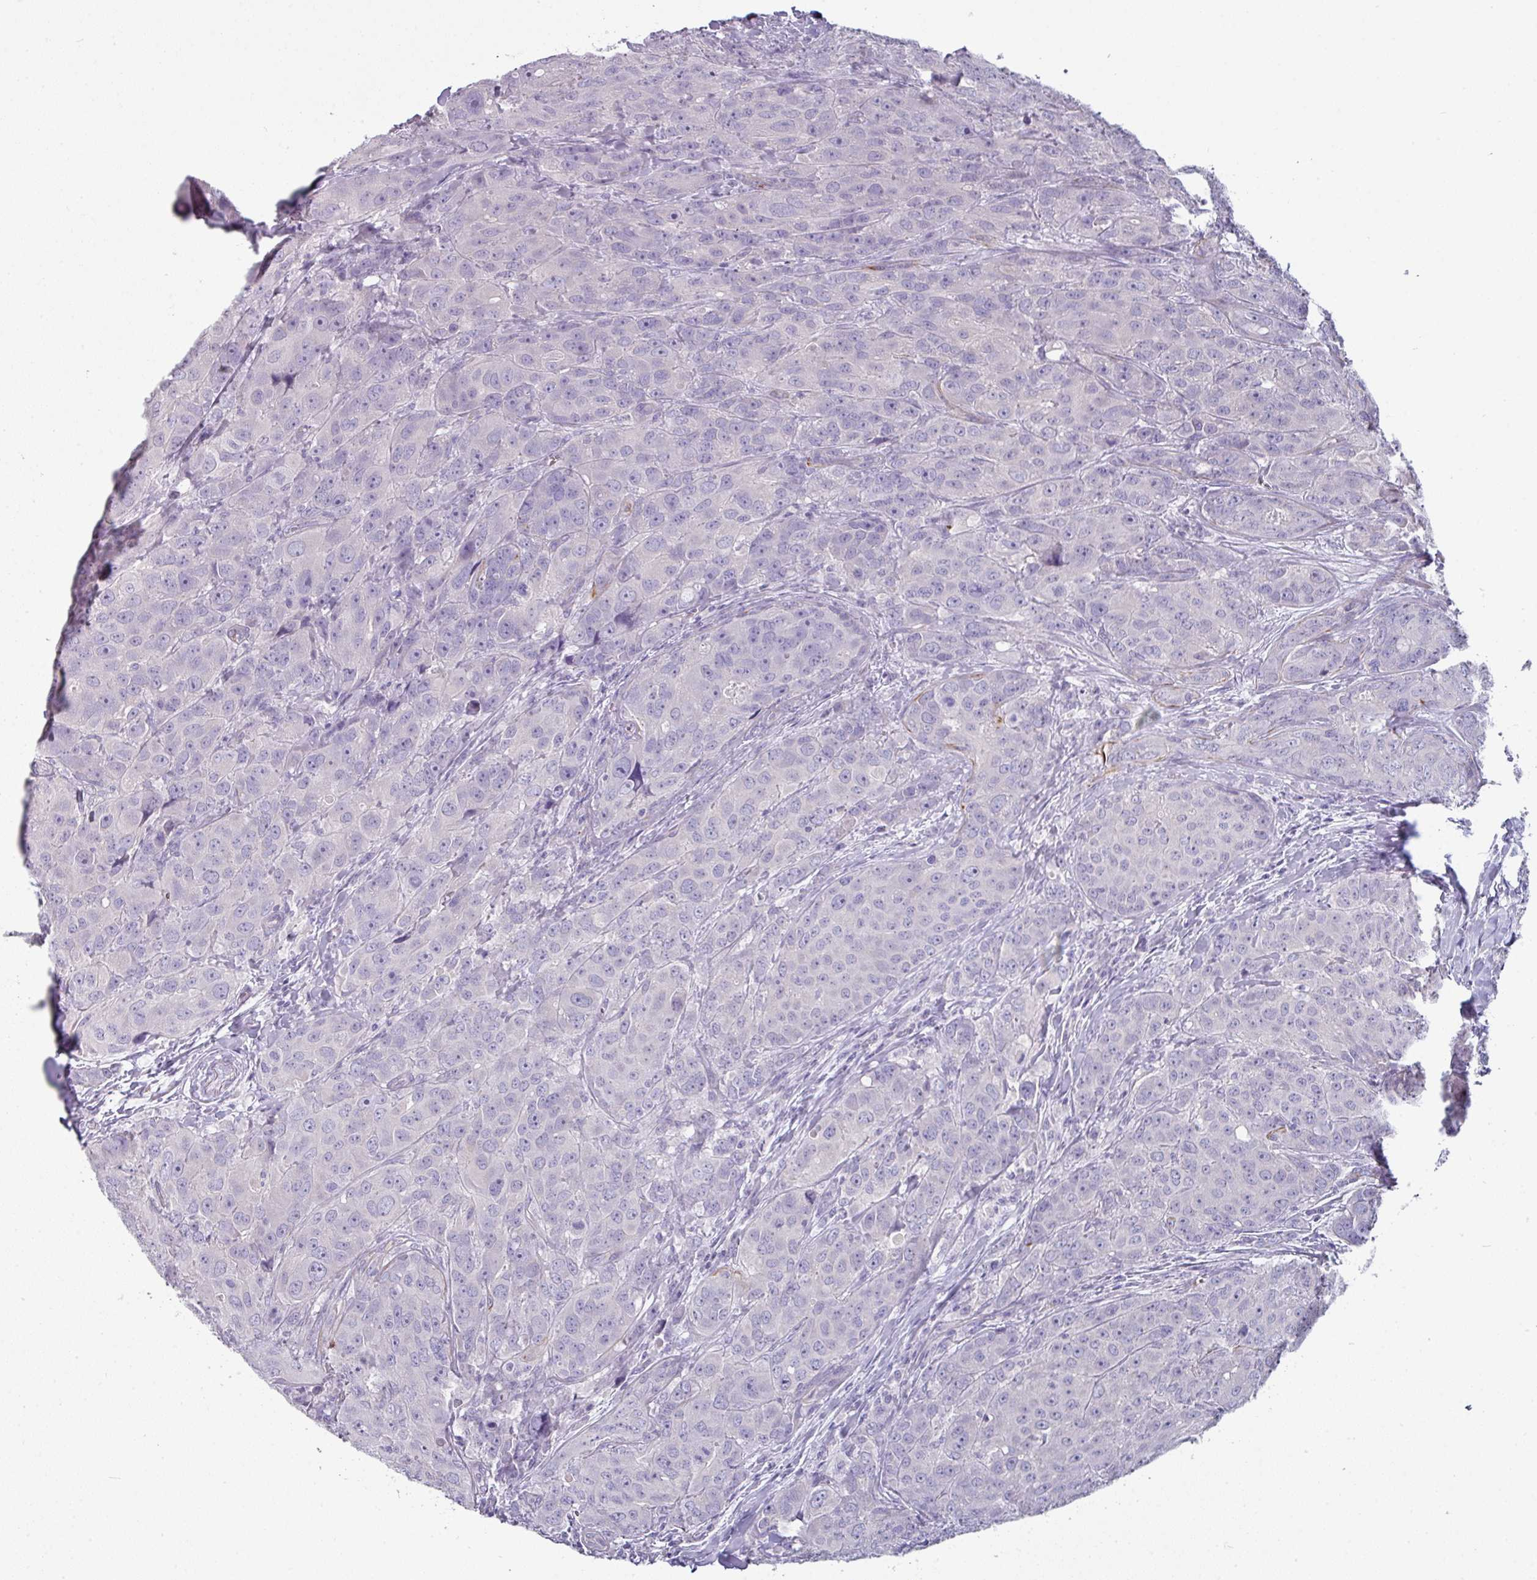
{"staining": {"intensity": "negative", "quantity": "none", "location": "none"}, "tissue": "breast cancer", "cell_type": "Tumor cells", "image_type": "cancer", "snomed": [{"axis": "morphology", "description": "Duct carcinoma"}, {"axis": "topography", "description": "Breast"}], "caption": "IHC image of breast cancer stained for a protein (brown), which shows no staining in tumor cells.", "gene": "SLC17A7", "patient": {"sex": "female", "age": 43}}